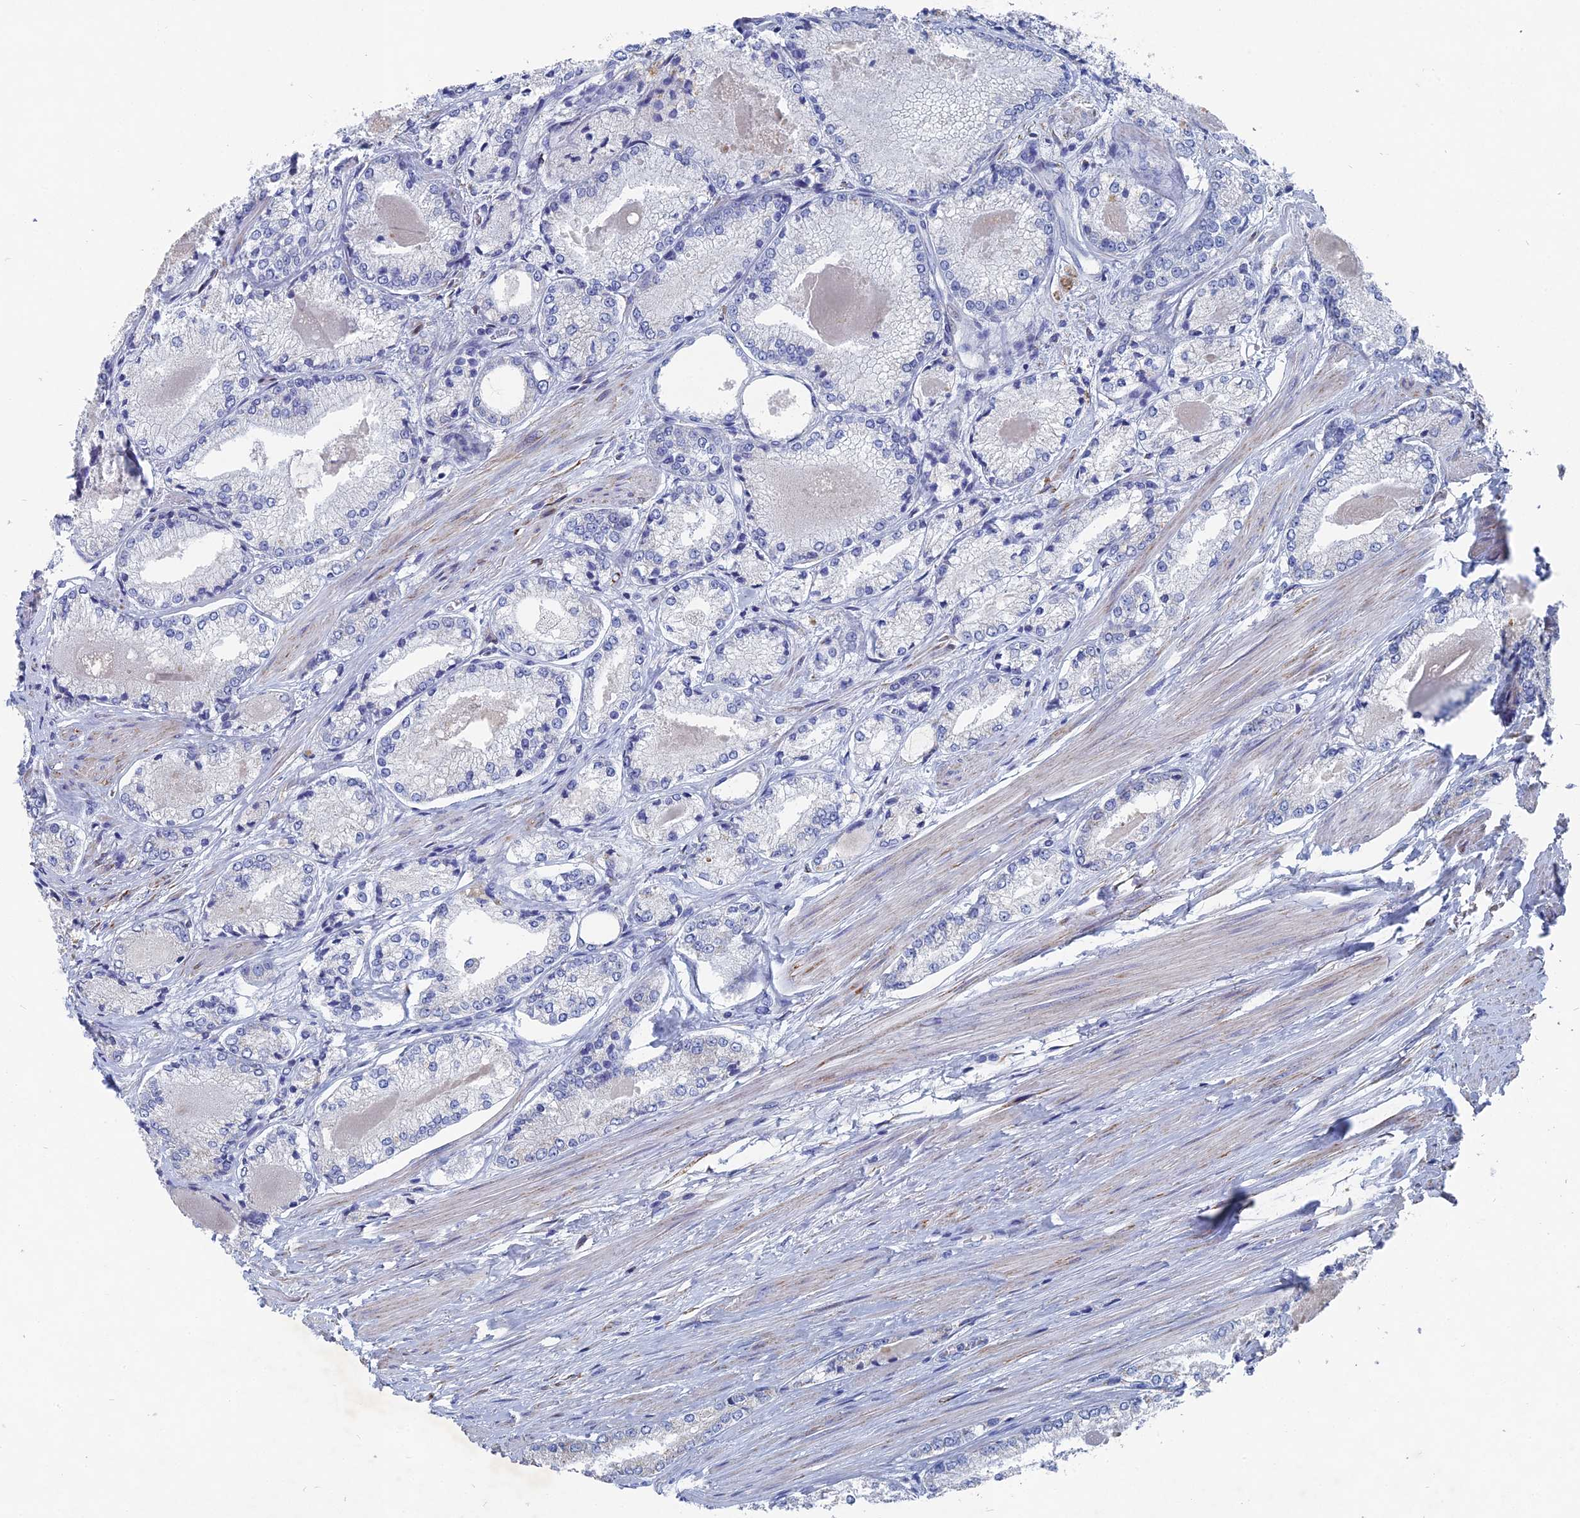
{"staining": {"intensity": "negative", "quantity": "none", "location": "none"}, "tissue": "prostate cancer", "cell_type": "Tumor cells", "image_type": "cancer", "snomed": [{"axis": "morphology", "description": "Adenocarcinoma, Low grade"}, {"axis": "topography", "description": "Prostate"}], "caption": "The micrograph shows no staining of tumor cells in low-grade adenocarcinoma (prostate).", "gene": "HIGD1A", "patient": {"sex": "male", "age": 68}}